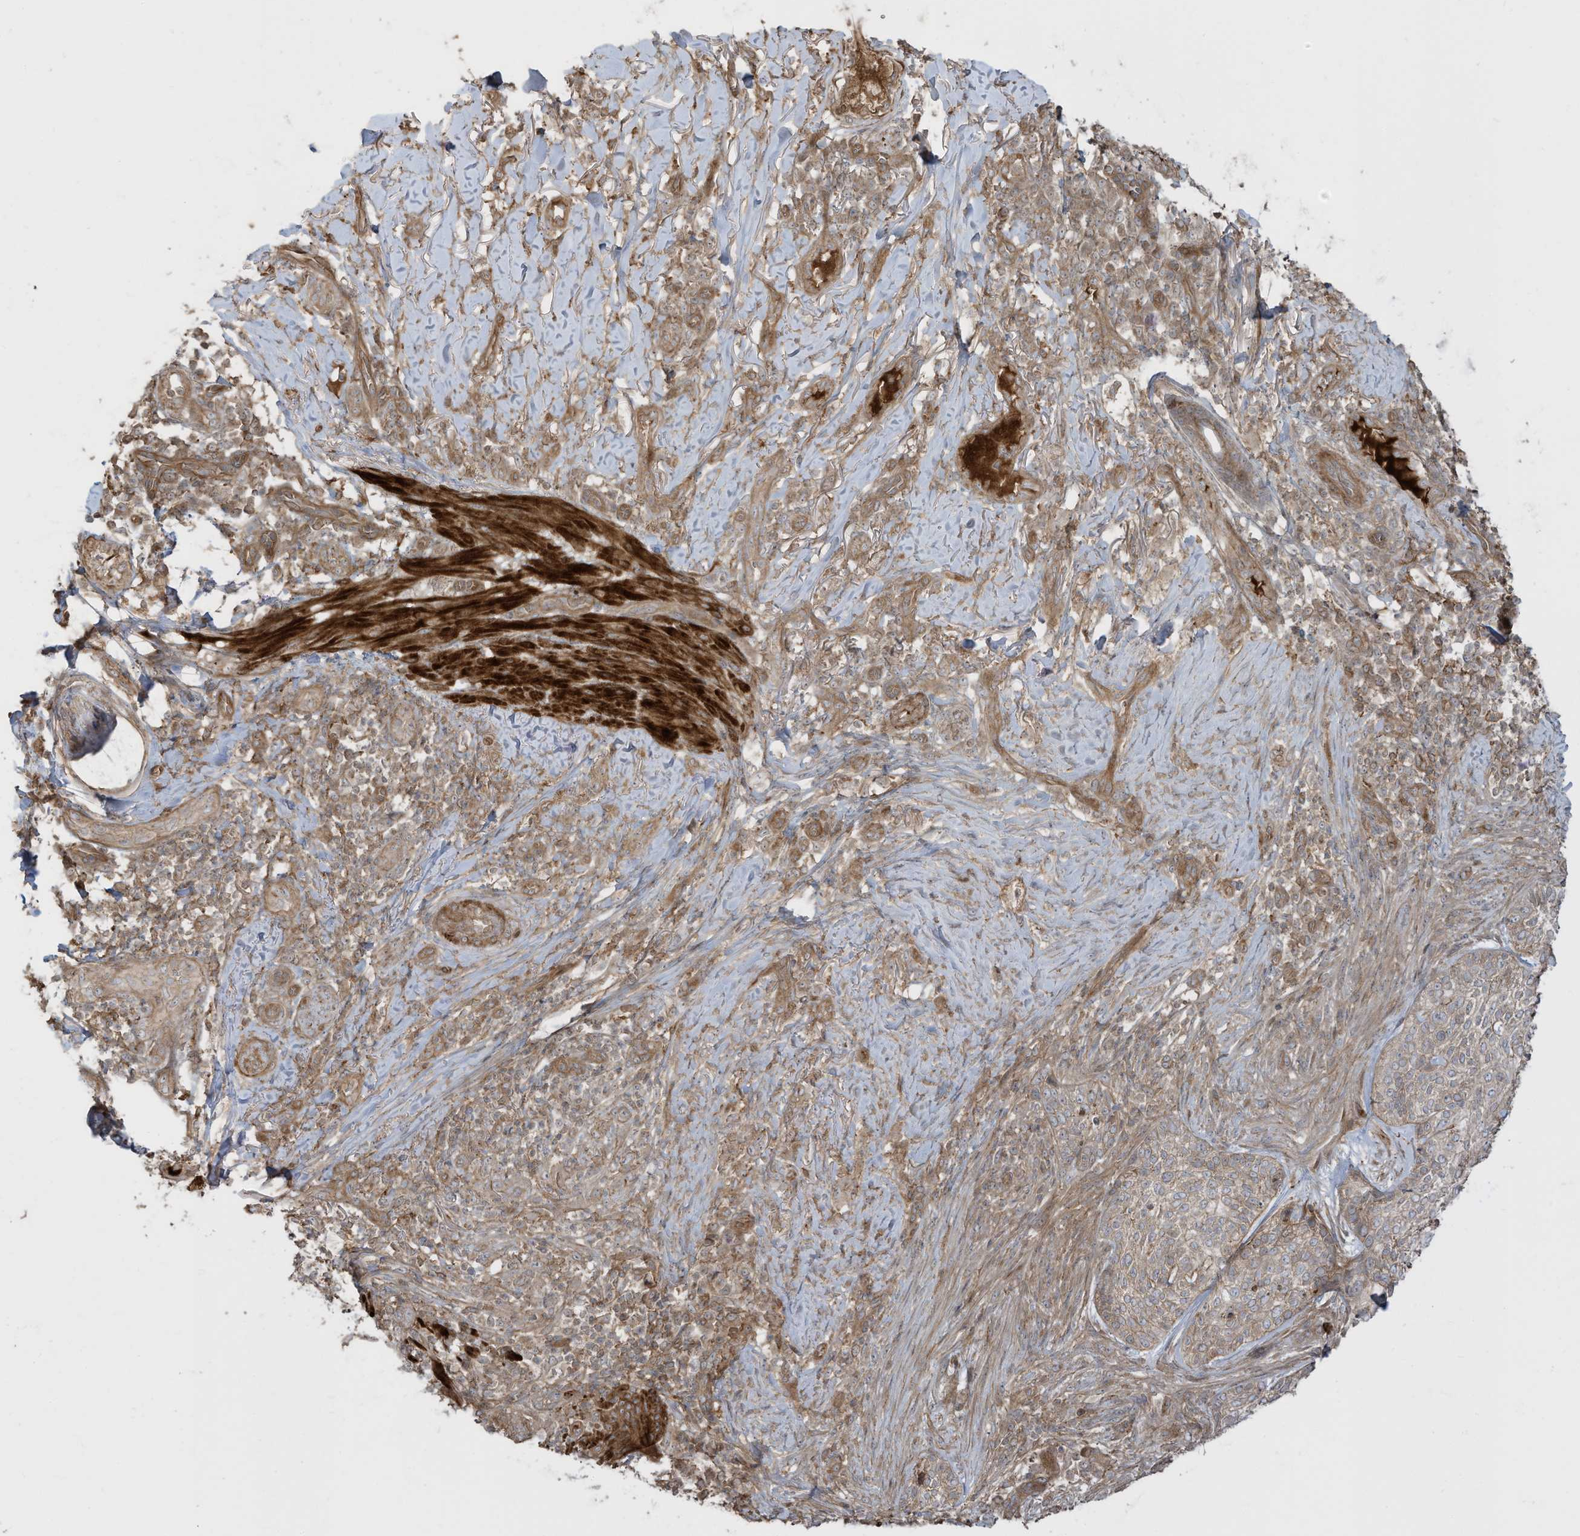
{"staining": {"intensity": "weak", "quantity": ">75%", "location": "cytoplasmic/membranous"}, "tissue": "skin cancer", "cell_type": "Tumor cells", "image_type": "cancer", "snomed": [{"axis": "morphology", "description": "Basal cell carcinoma"}, {"axis": "topography", "description": "Skin"}], "caption": "Skin cancer (basal cell carcinoma) stained for a protein demonstrates weak cytoplasmic/membranous positivity in tumor cells.", "gene": "ENTR1", "patient": {"sex": "female", "age": 64}}